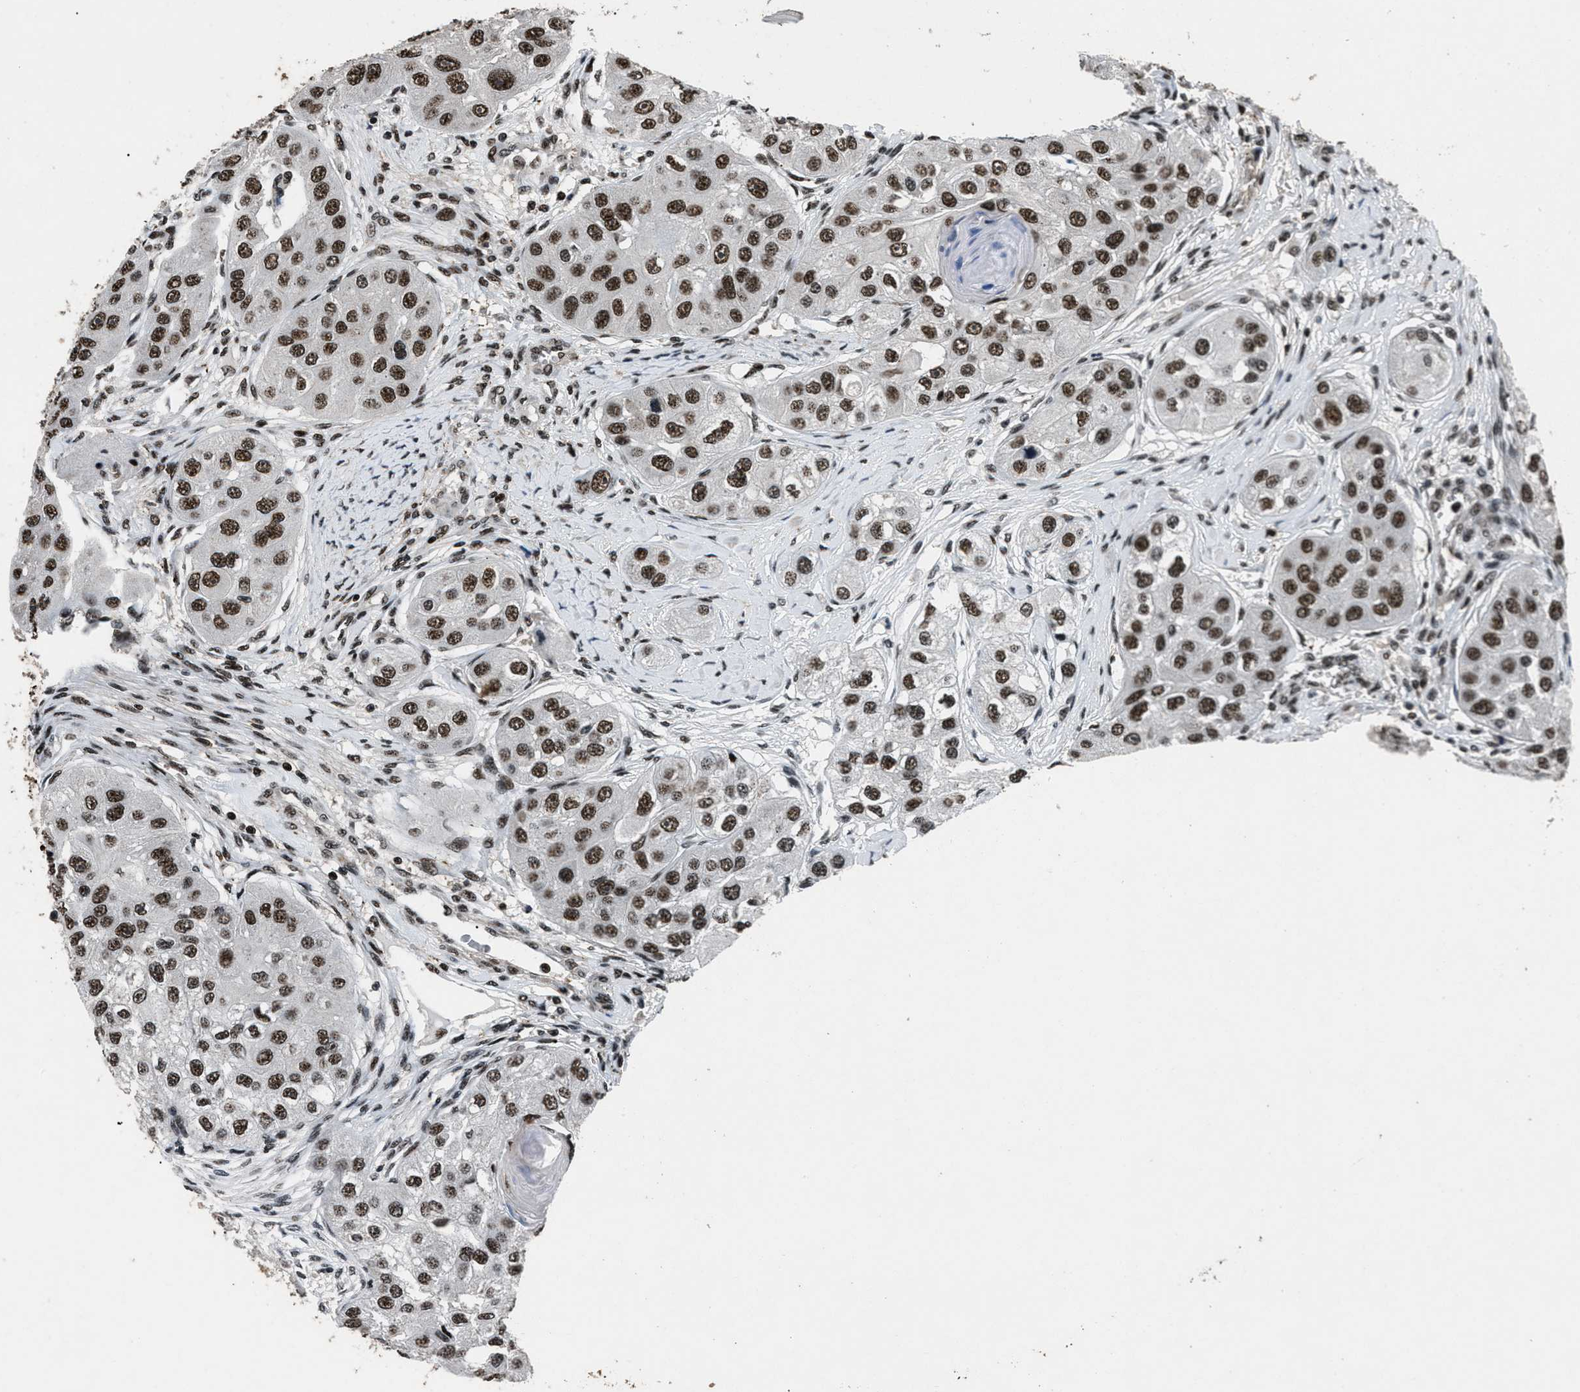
{"staining": {"intensity": "strong", "quantity": ">75%", "location": "nuclear"}, "tissue": "head and neck cancer", "cell_type": "Tumor cells", "image_type": "cancer", "snomed": [{"axis": "morphology", "description": "Normal tissue, NOS"}, {"axis": "morphology", "description": "Squamous cell carcinoma, NOS"}, {"axis": "topography", "description": "Skeletal muscle"}, {"axis": "topography", "description": "Head-Neck"}], "caption": "The histopathology image reveals immunohistochemical staining of head and neck squamous cell carcinoma. There is strong nuclear expression is appreciated in approximately >75% of tumor cells.", "gene": "SMARCB1", "patient": {"sex": "male", "age": 51}}